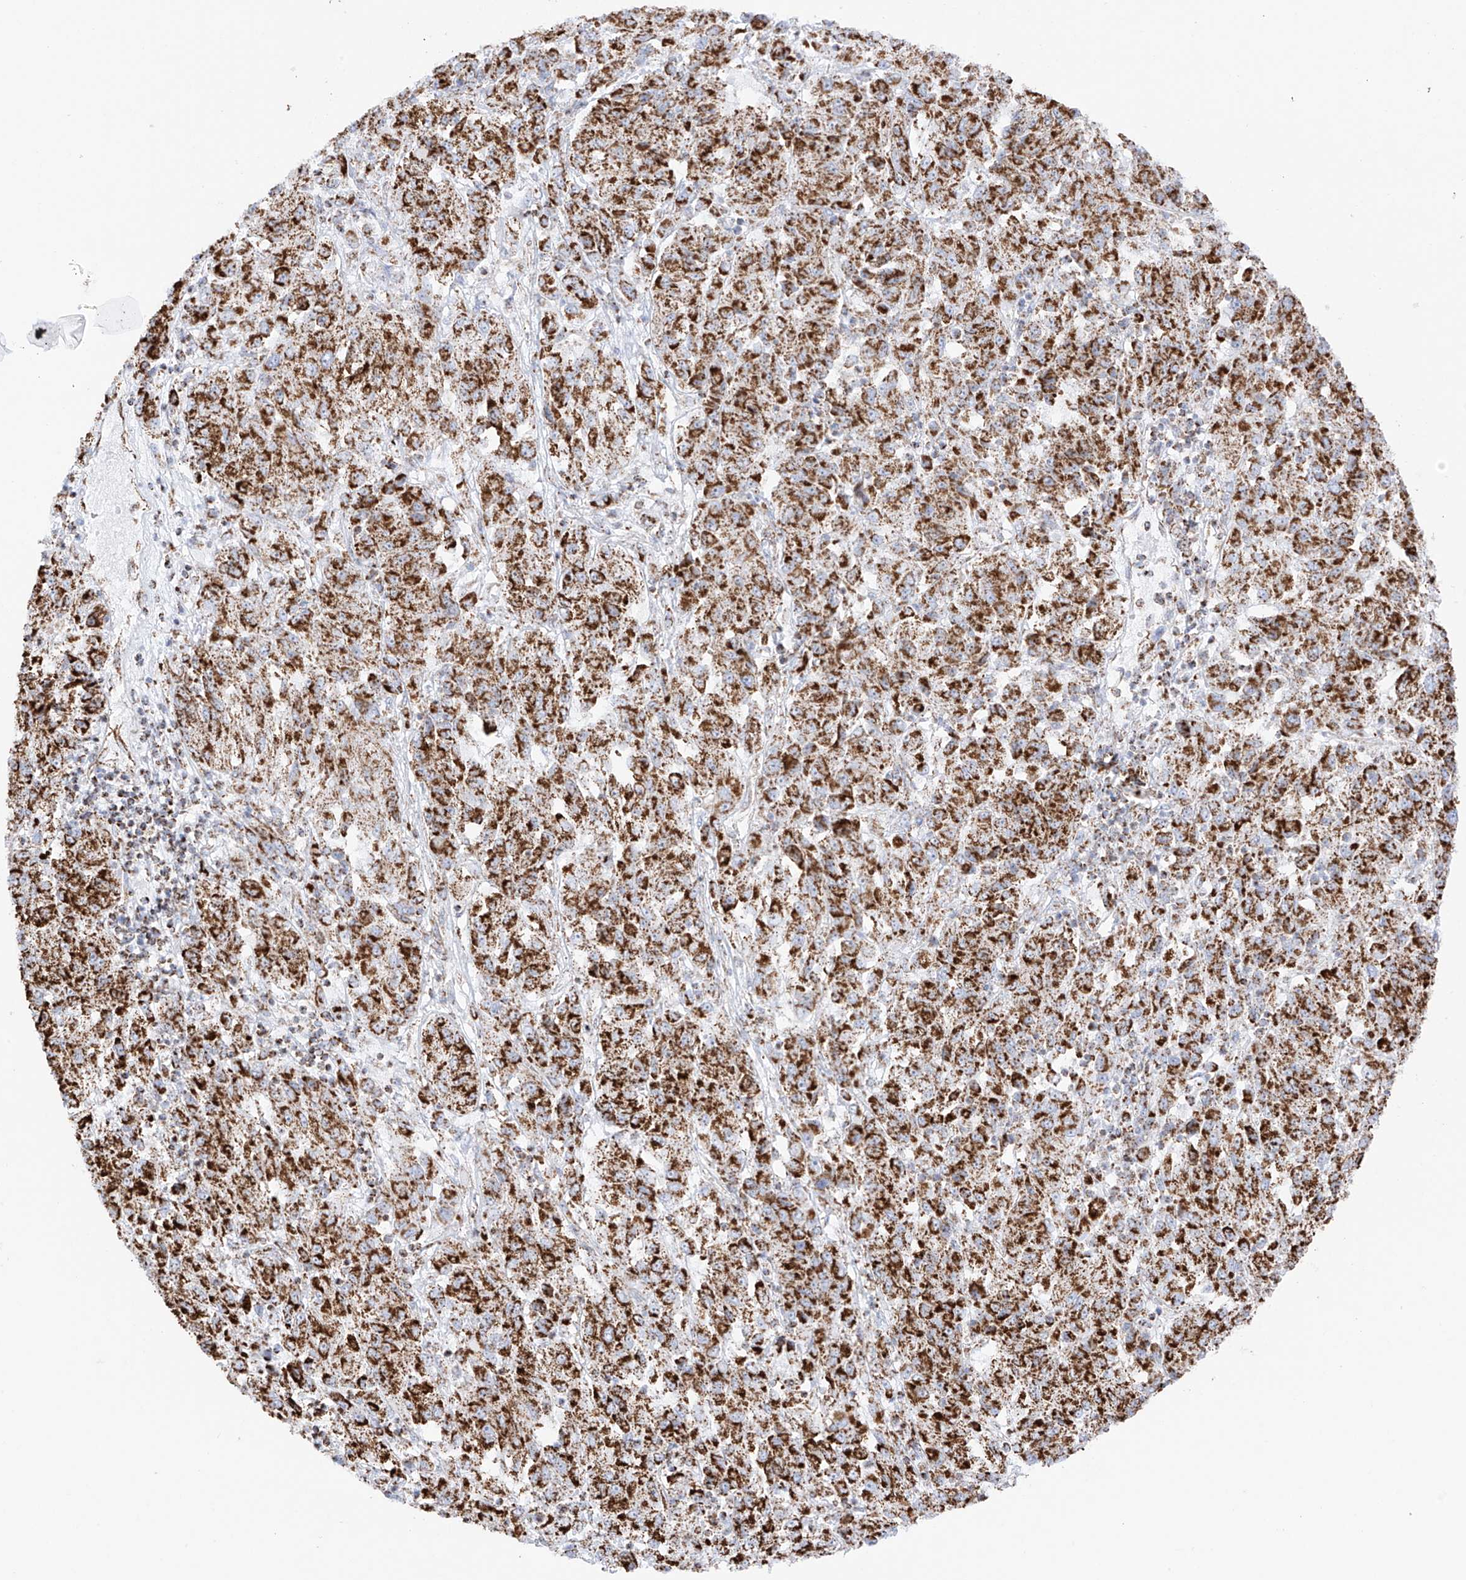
{"staining": {"intensity": "strong", "quantity": ">75%", "location": "cytoplasmic/membranous"}, "tissue": "melanoma", "cell_type": "Tumor cells", "image_type": "cancer", "snomed": [{"axis": "morphology", "description": "Malignant melanoma, Metastatic site"}, {"axis": "topography", "description": "Lung"}], "caption": "There is high levels of strong cytoplasmic/membranous positivity in tumor cells of malignant melanoma (metastatic site), as demonstrated by immunohistochemical staining (brown color).", "gene": "XKR3", "patient": {"sex": "male", "age": 64}}